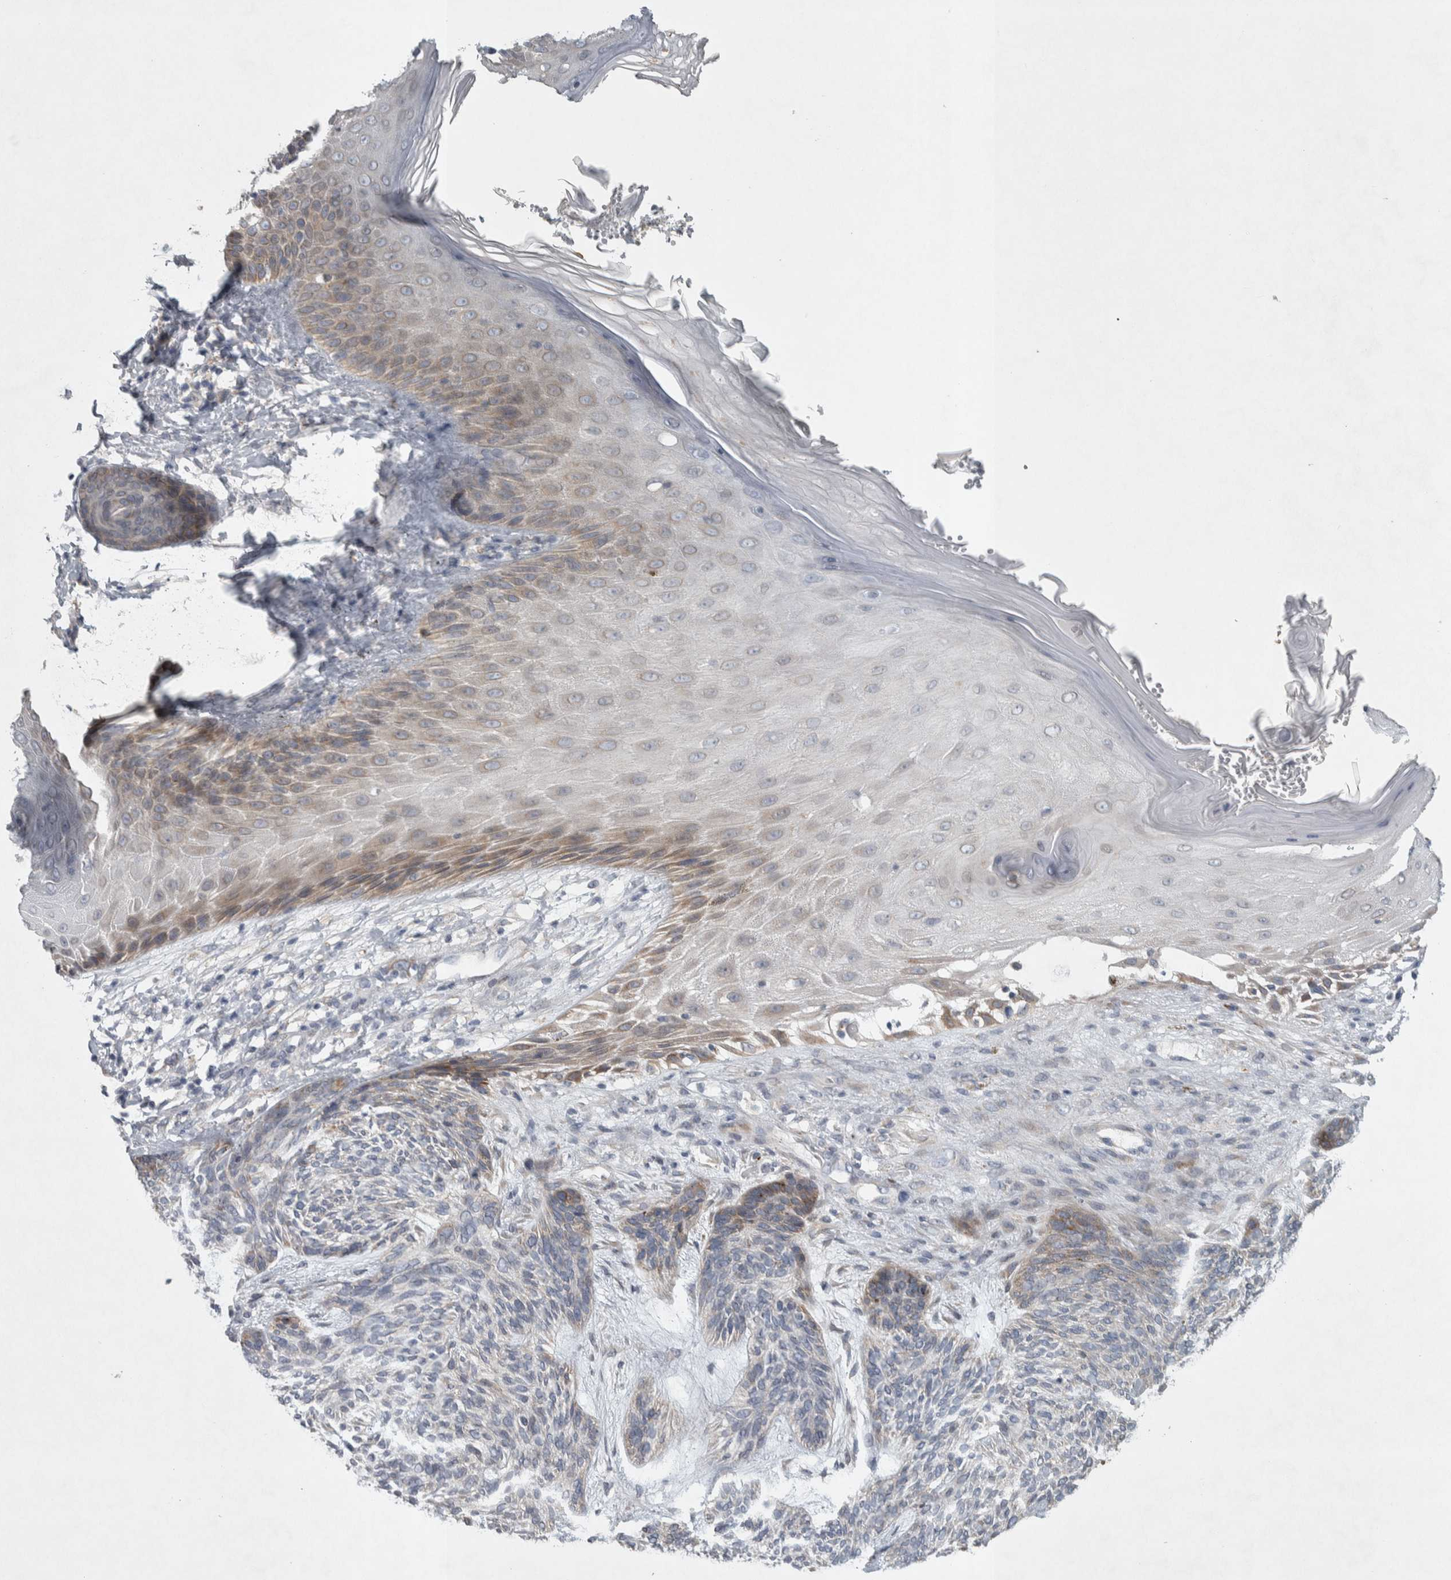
{"staining": {"intensity": "weak", "quantity": "<25%", "location": "cytoplasmic/membranous"}, "tissue": "skin cancer", "cell_type": "Tumor cells", "image_type": "cancer", "snomed": [{"axis": "morphology", "description": "Basal cell carcinoma"}, {"axis": "topography", "description": "Skin"}], "caption": "Tumor cells are negative for brown protein staining in skin basal cell carcinoma.", "gene": "SIGMAR1", "patient": {"sex": "male", "age": 55}}